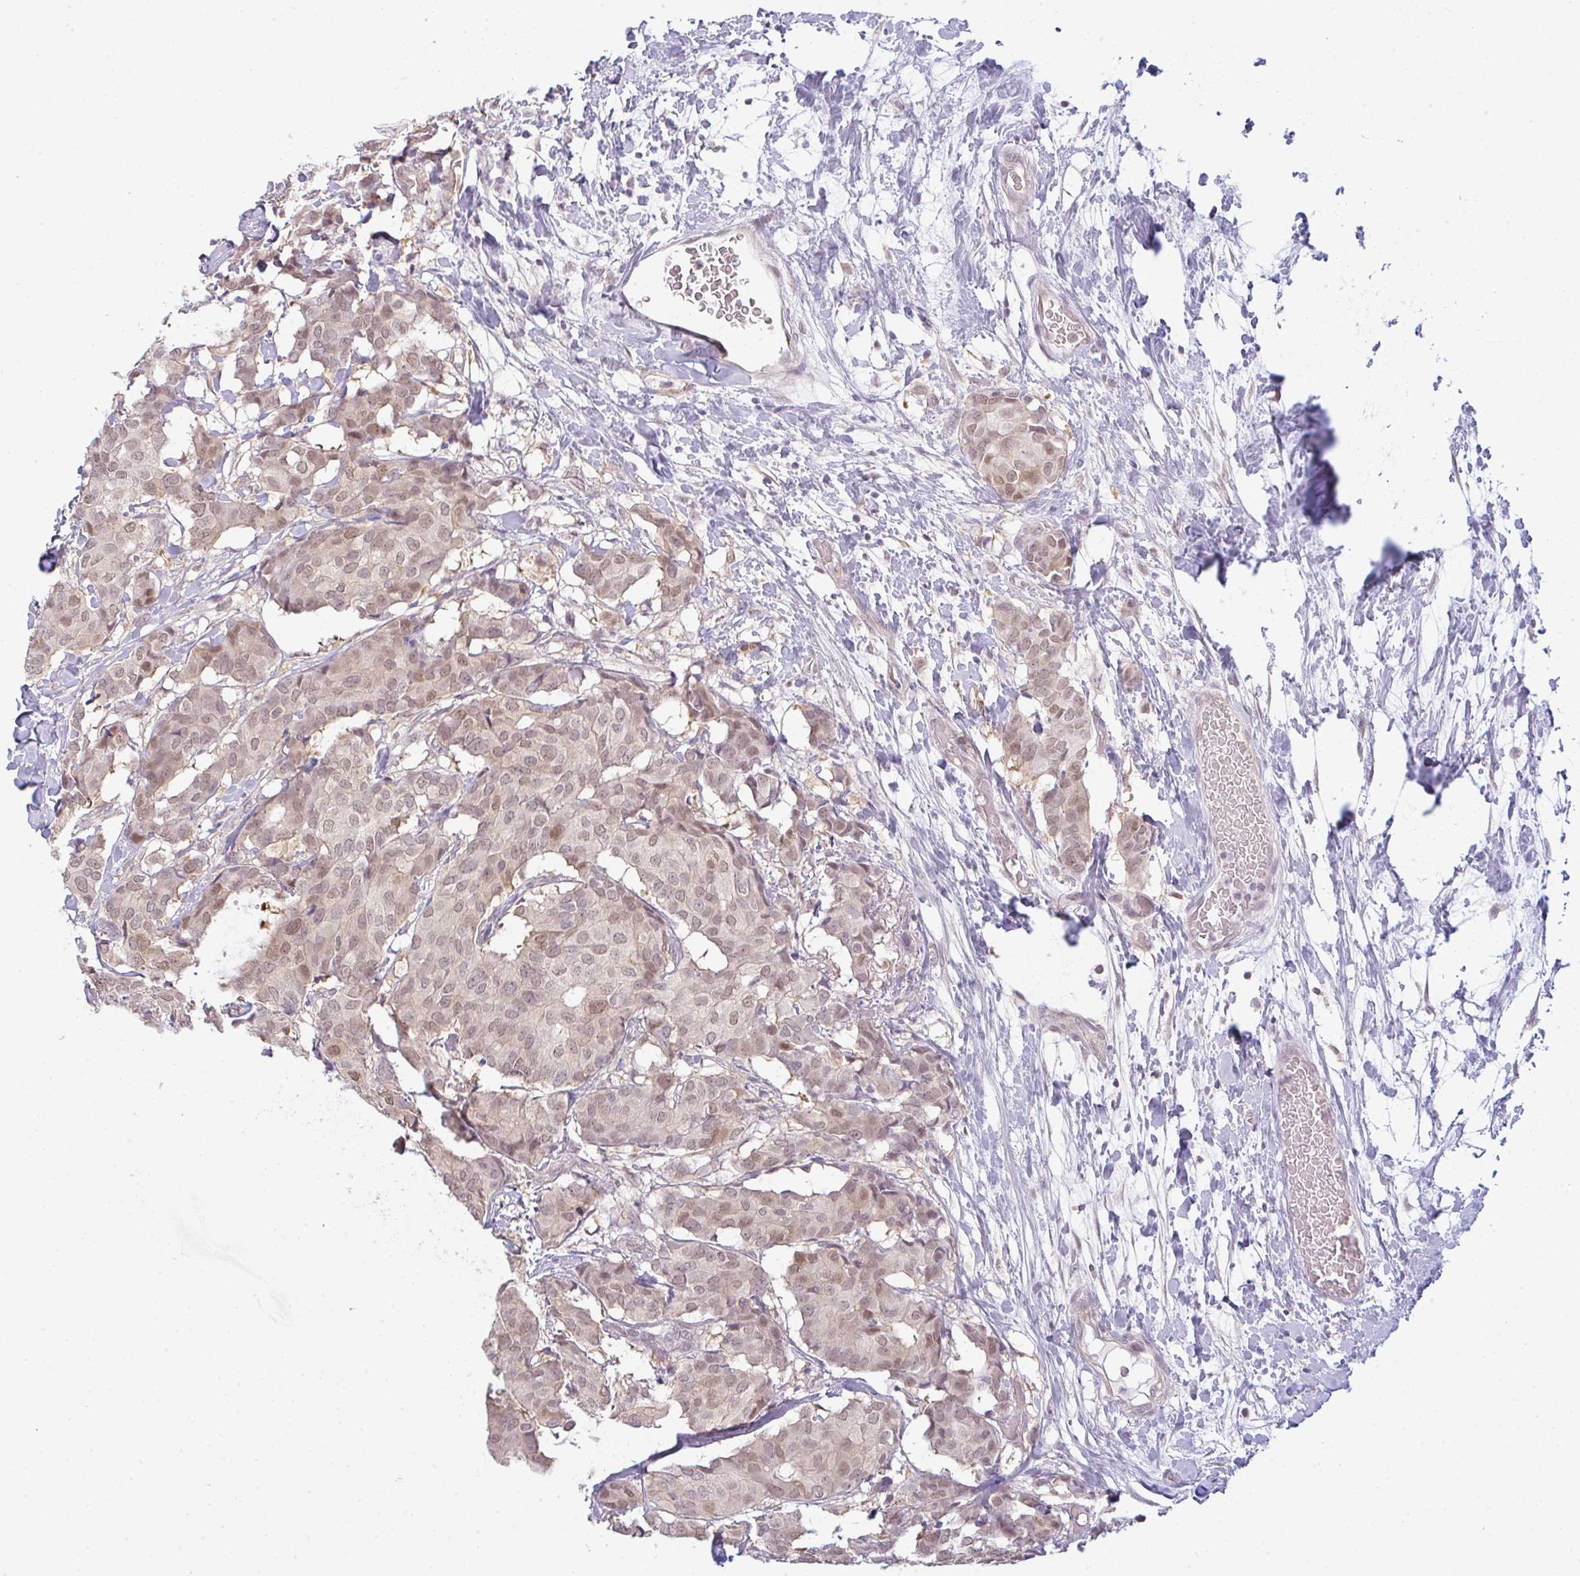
{"staining": {"intensity": "weak", "quantity": ">75%", "location": "nuclear"}, "tissue": "breast cancer", "cell_type": "Tumor cells", "image_type": "cancer", "snomed": [{"axis": "morphology", "description": "Duct carcinoma"}, {"axis": "topography", "description": "Breast"}], "caption": "Protein analysis of intraductal carcinoma (breast) tissue demonstrates weak nuclear positivity in approximately >75% of tumor cells.", "gene": "CSE1L", "patient": {"sex": "female", "age": 75}}